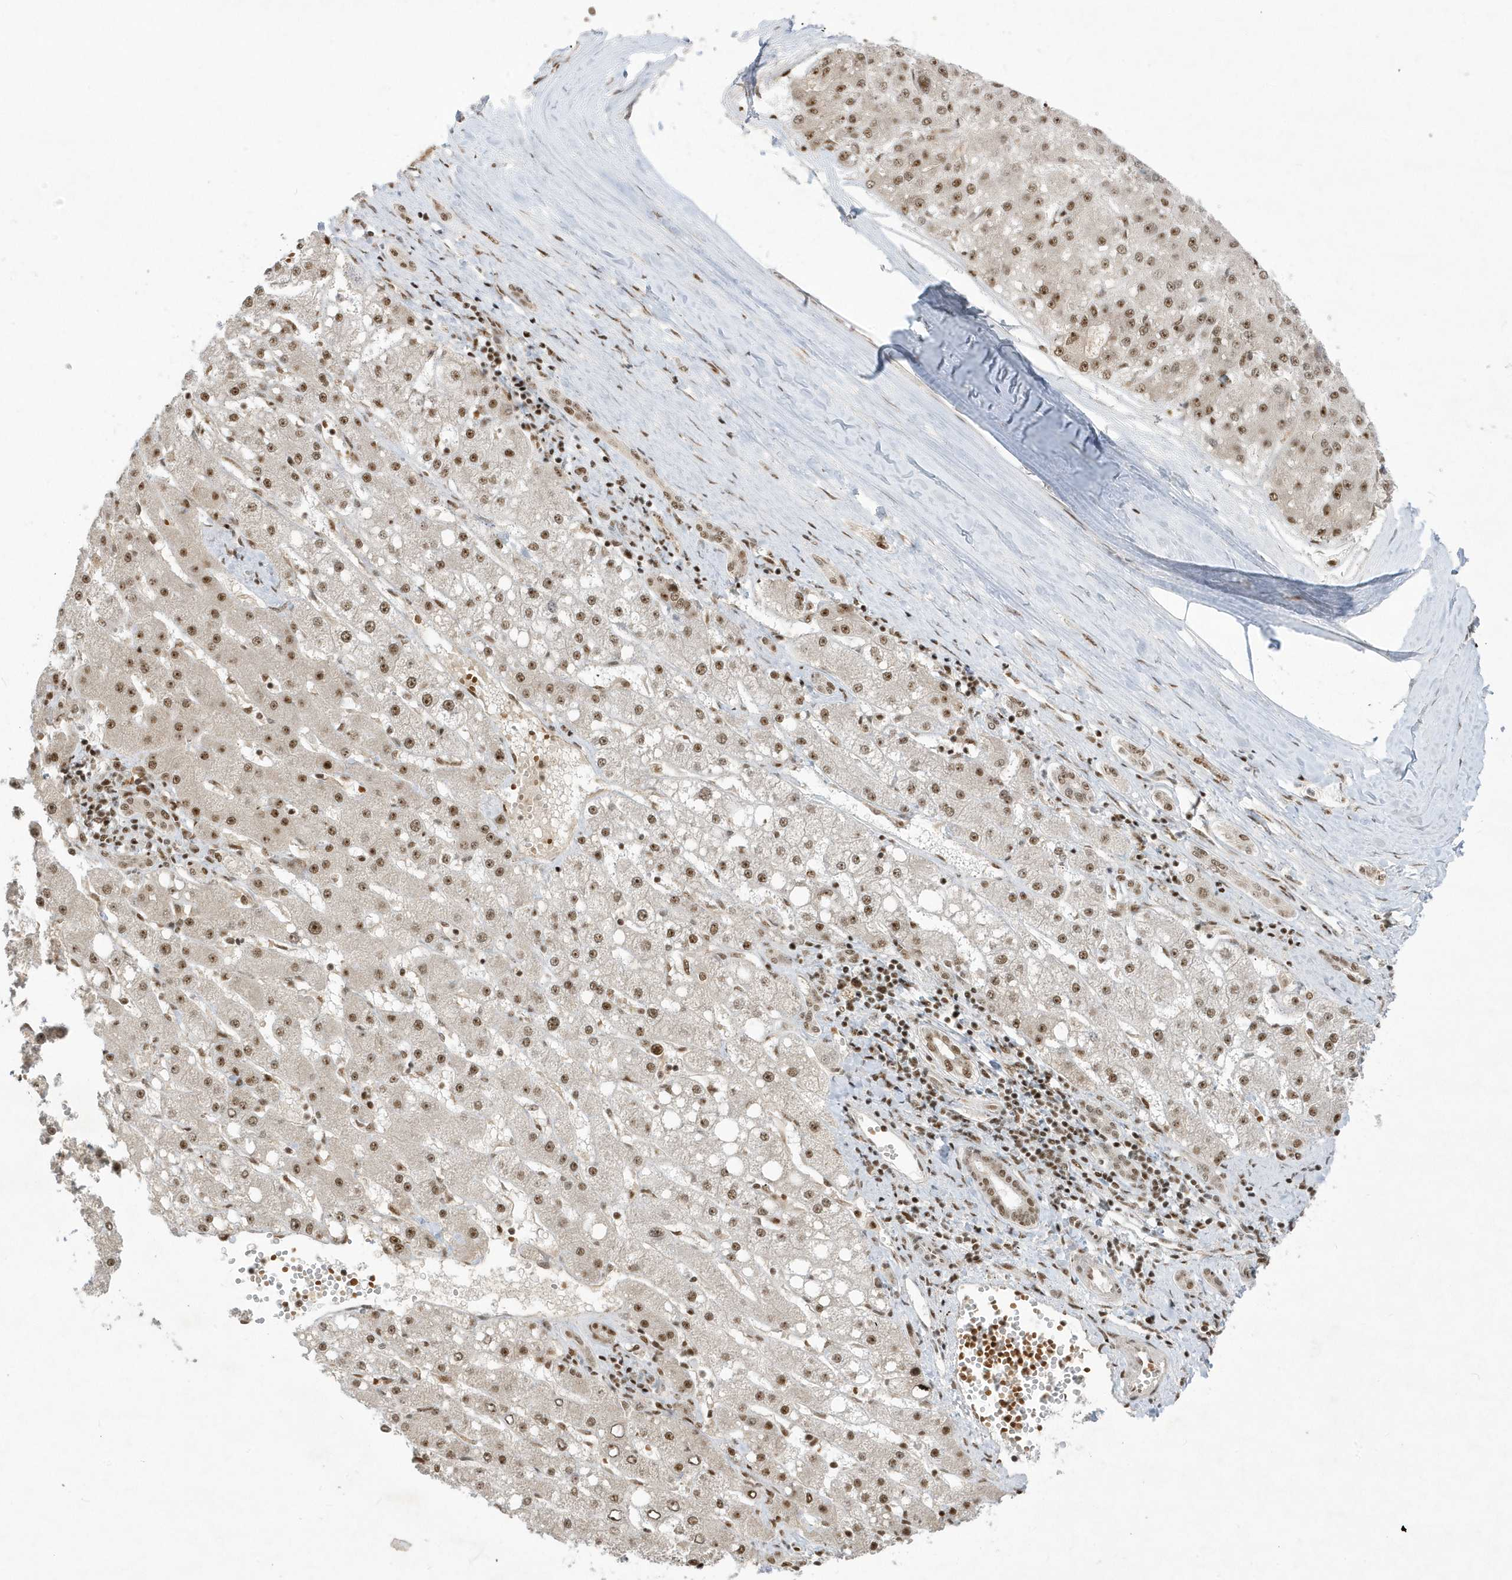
{"staining": {"intensity": "moderate", "quantity": ">75%", "location": "nuclear"}, "tissue": "liver cancer", "cell_type": "Tumor cells", "image_type": "cancer", "snomed": [{"axis": "morphology", "description": "Carcinoma, Hepatocellular, NOS"}, {"axis": "topography", "description": "Liver"}], "caption": "Tumor cells display medium levels of moderate nuclear positivity in about >75% of cells in liver cancer (hepatocellular carcinoma).", "gene": "PPIL2", "patient": {"sex": "male", "age": 67}}